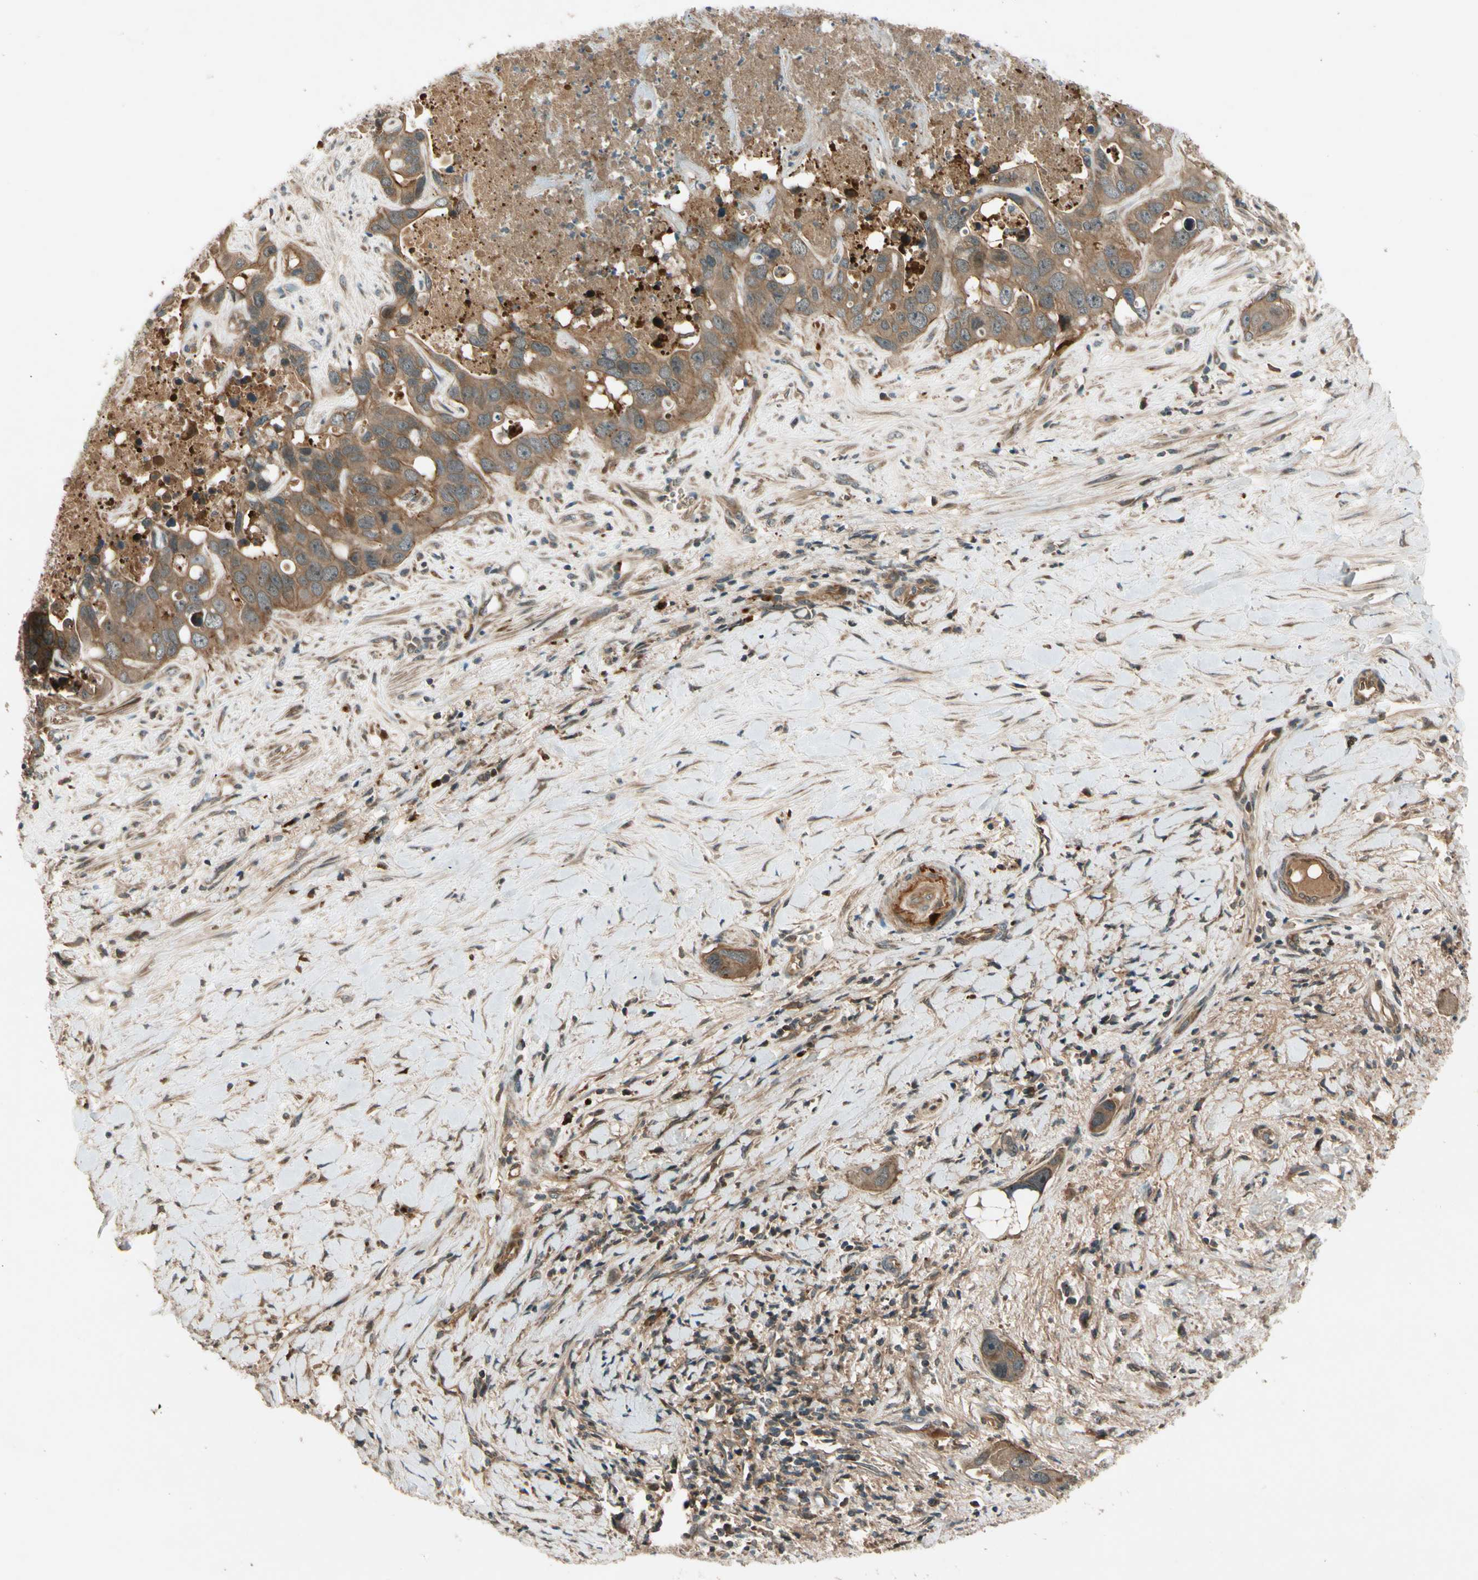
{"staining": {"intensity": "moderate", "quantity": ">75%", "location": "cytoplasmic/membranous"}, "tissue": "liver cancer", "cell_type": "Tumor cells", "image_type": "cancer", "snomed": [{"axis": "morphology", "description": "Cholangiocarcinoma"}, {"axis": "topography", "description": "Liver"}], "caption": "Tumor cells exhibit medium levels of moderate cytoplasmic/membranous positivity in about >75% of cells in liver cancer. (DAB IHC with brightfield microscopy, high magnification).", "gene": "ACVR1C", "patient": {"sex": "female", "age": 65}}